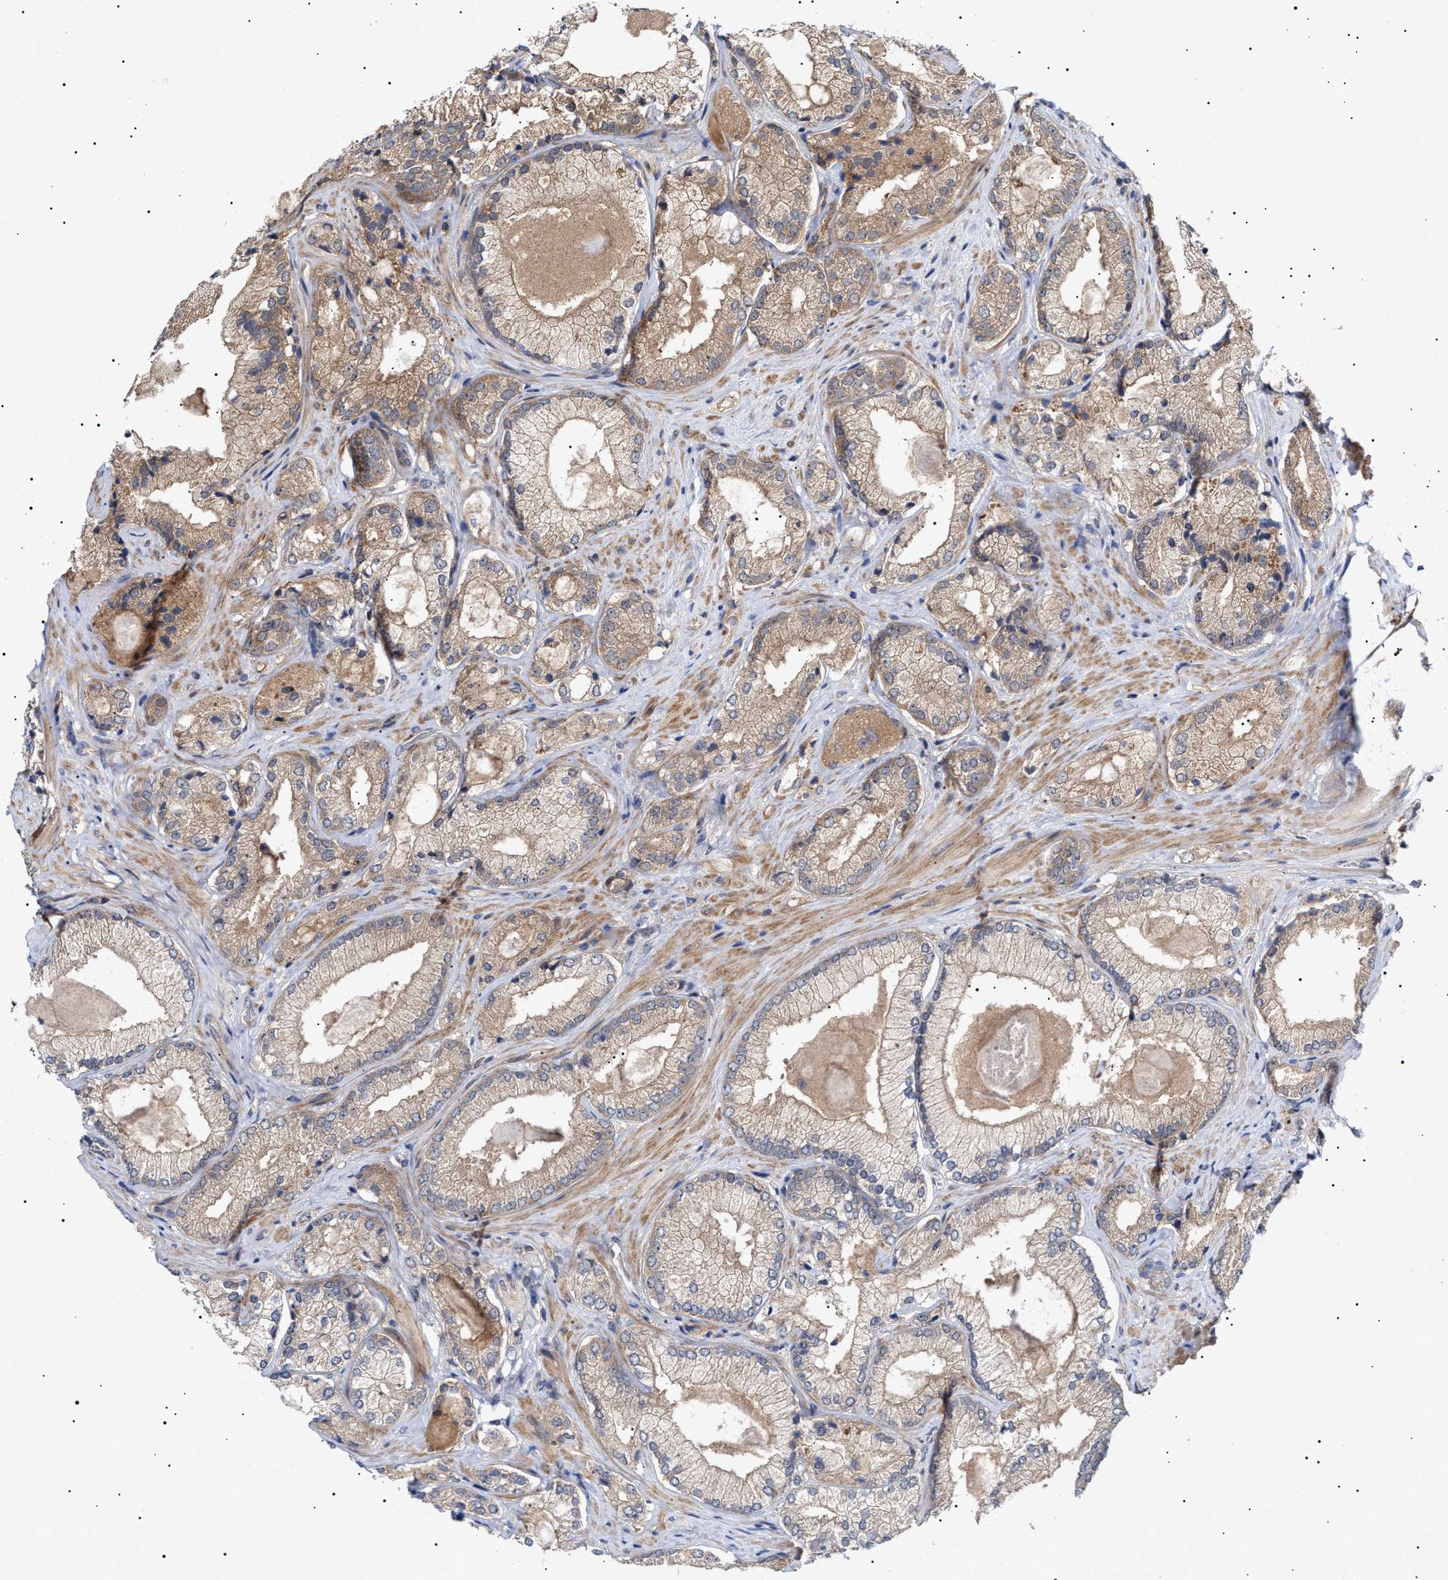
{"staining": {"intensity": "weak", "quantity": ">75%", "location": "cytoplasmic/membranous"}, "tissue": "prostate cancer", "cell_type": "Tumor cells", "image_type": "cancer", "snomed": [{"axis": "morphology", "description": "Adenocarcinoma, Low grade"}, {"axis": "topography", "description": "Prostate"}], "caption": "Immunohistochemical staining of prostate low-grade adenocarcinoma shows low levels of weak cytoplasmic/membranous protein expression in approximately >75% of tumor cells.", "gene": "NPLOC4", "patient": {"sex": "male", "age": 65}}